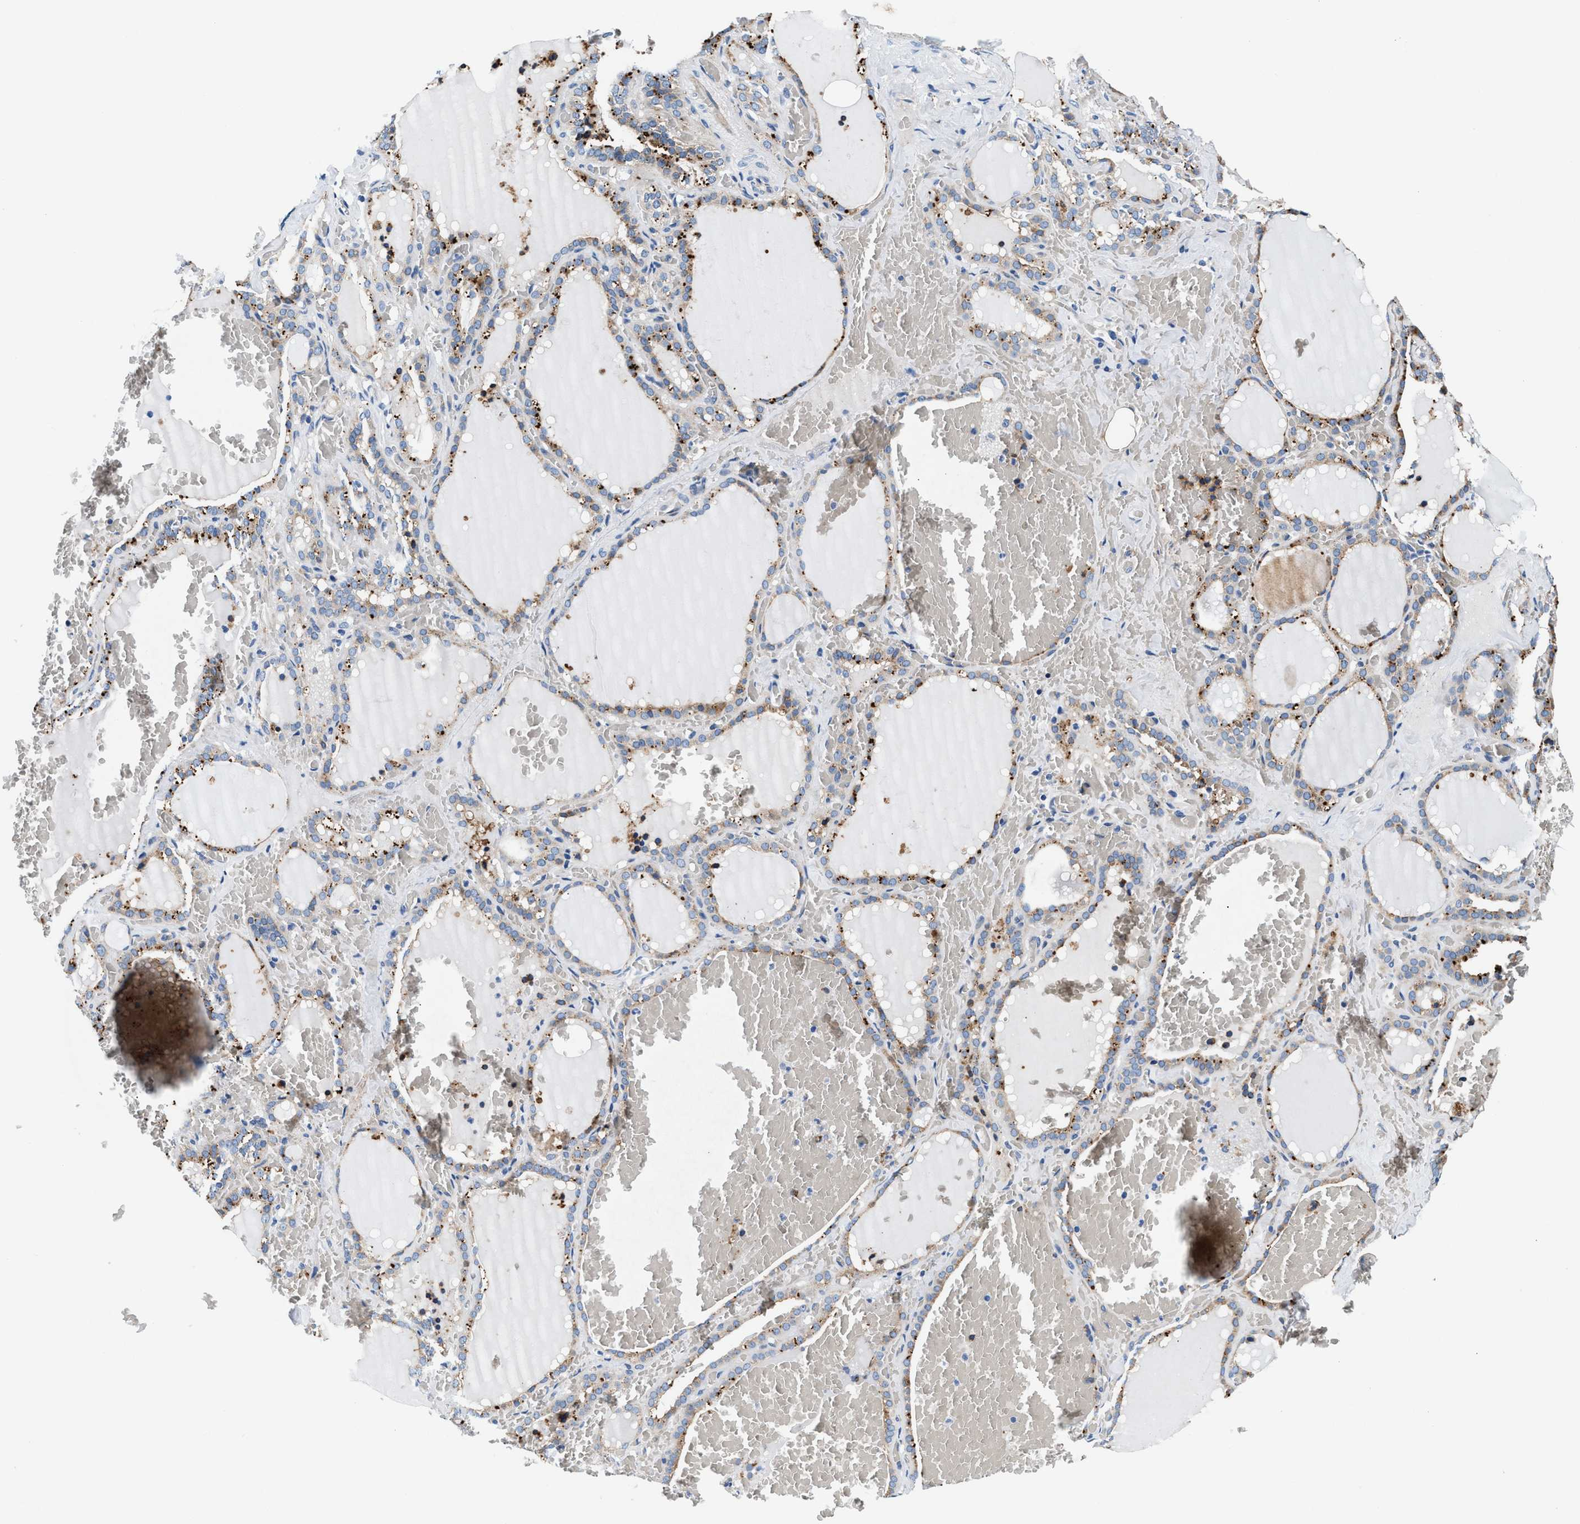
{"staining": {"intensity": "moderate", "quantity": ">75%", "location": "cytoplasmic/membranous"}, "tissue": "thyroid gland", "cell_type": "Glandular cells", "image_type": "normal", "snomed": [{"axis": "morphology", "description": "Normal tissue, NOS"}, {"axis": "topography", "description": "Thyroid gland"}], "caption": "A high-resolution histopathology image shows IHC staining of unremarkable thyroid gland, which demonstrates moderate cytoplasmic/membranous positivity in about >75% of glandular cells. Ihc stains the protein of interest in brown and the nuclei are stained blue.", "gene": "SLFN11", "patient": {"sex": "female", "age": 22}}